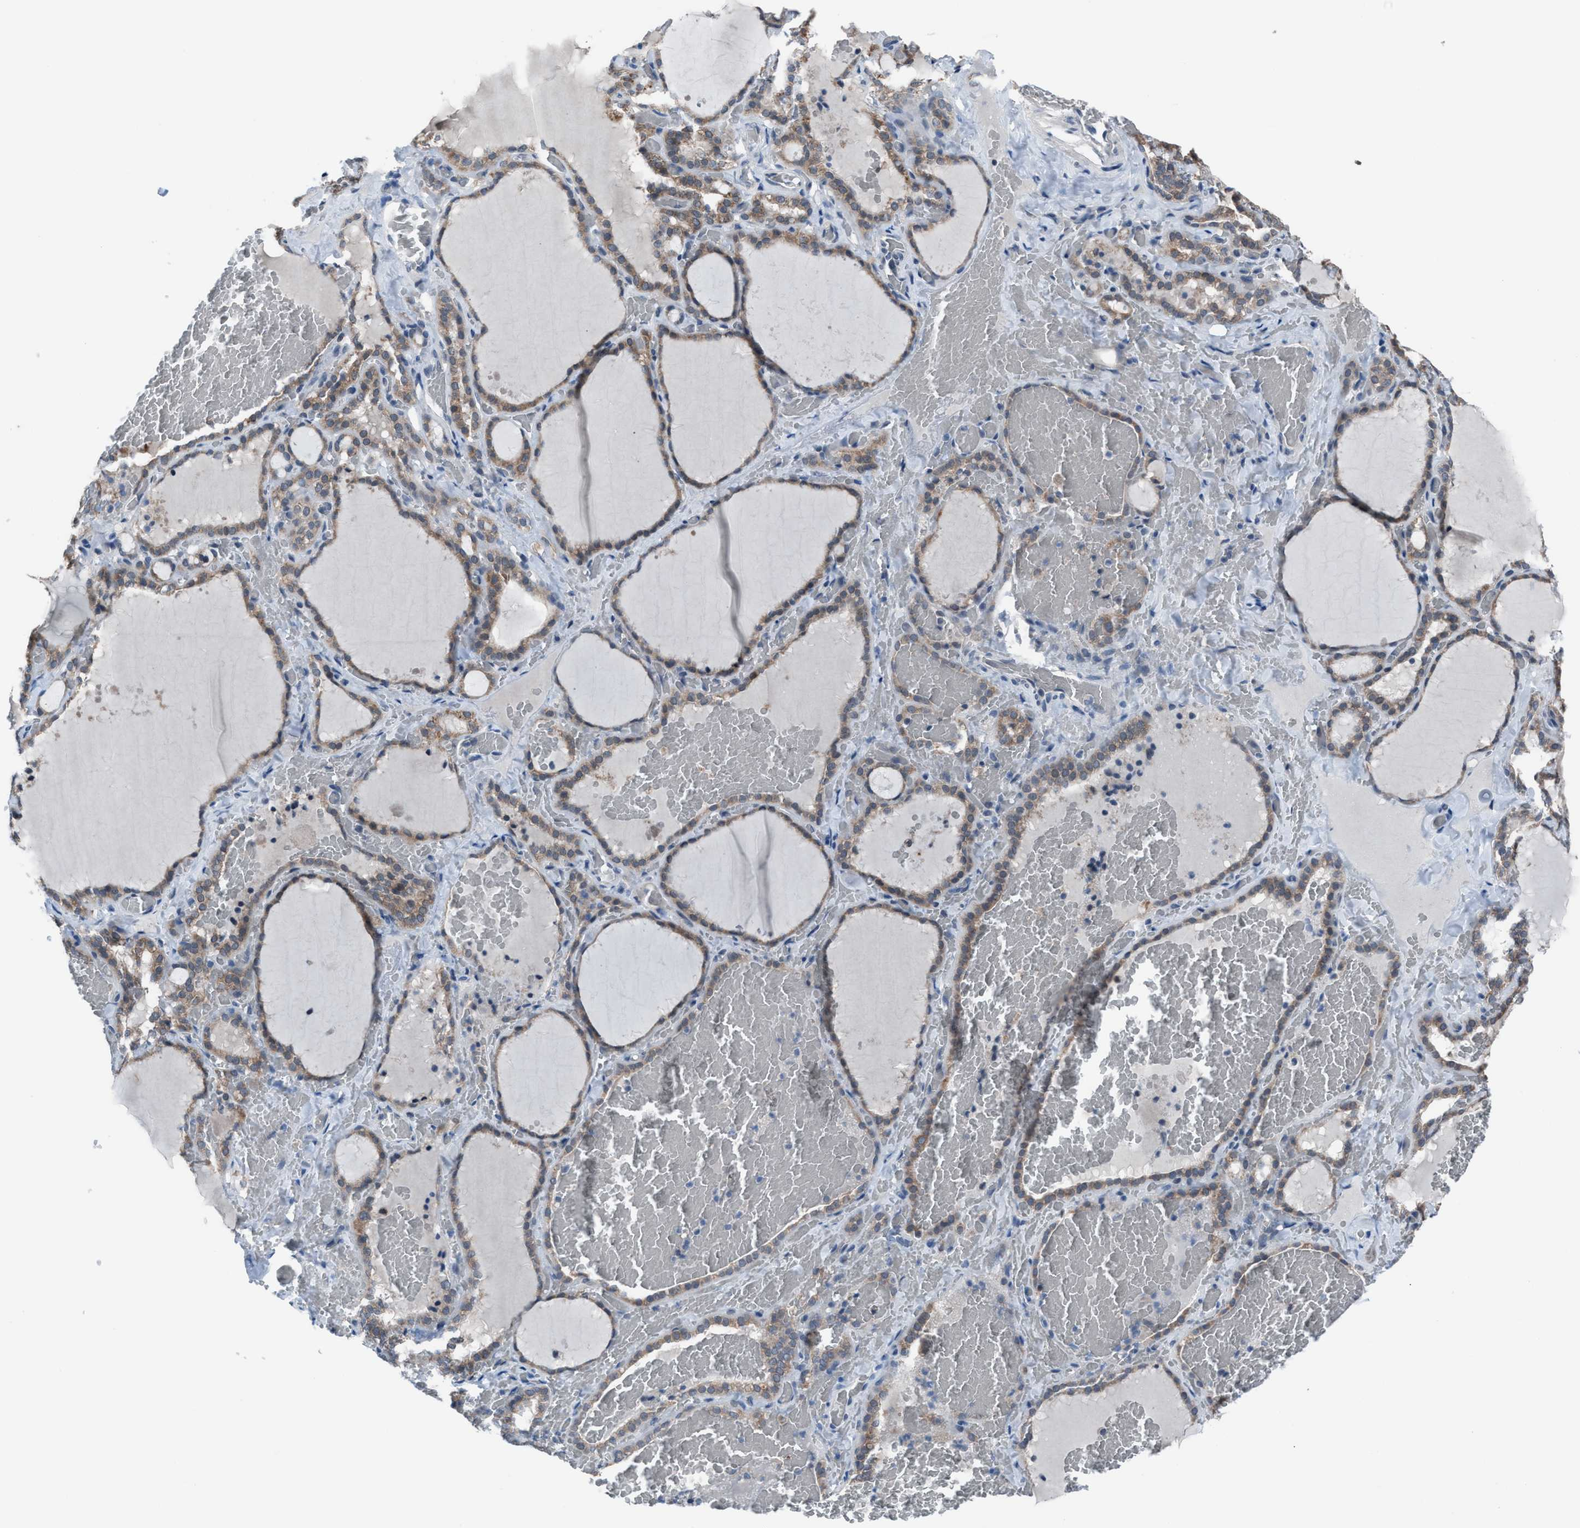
{"staining": {"intensity": "moderate", "quantity": ">75%", "location": "cytoplasmic/membranous"}, "tissue": "thyroid gland", "cell_type": "Glandular cells", "image_type": "normal", "snomed": [{"axis": "morphology", "description": "Normal tissue, NOS"}, {"axis": "topography", "description": "Thyroid gland"}], "caption": "Glandular cells show medium levels of moderate cytoplasmic/membranous staining in about >75% of cells in benign human thyroid gland.", "gene": "ANAPC11", "patient": {"sex": "female", "age": 22}}